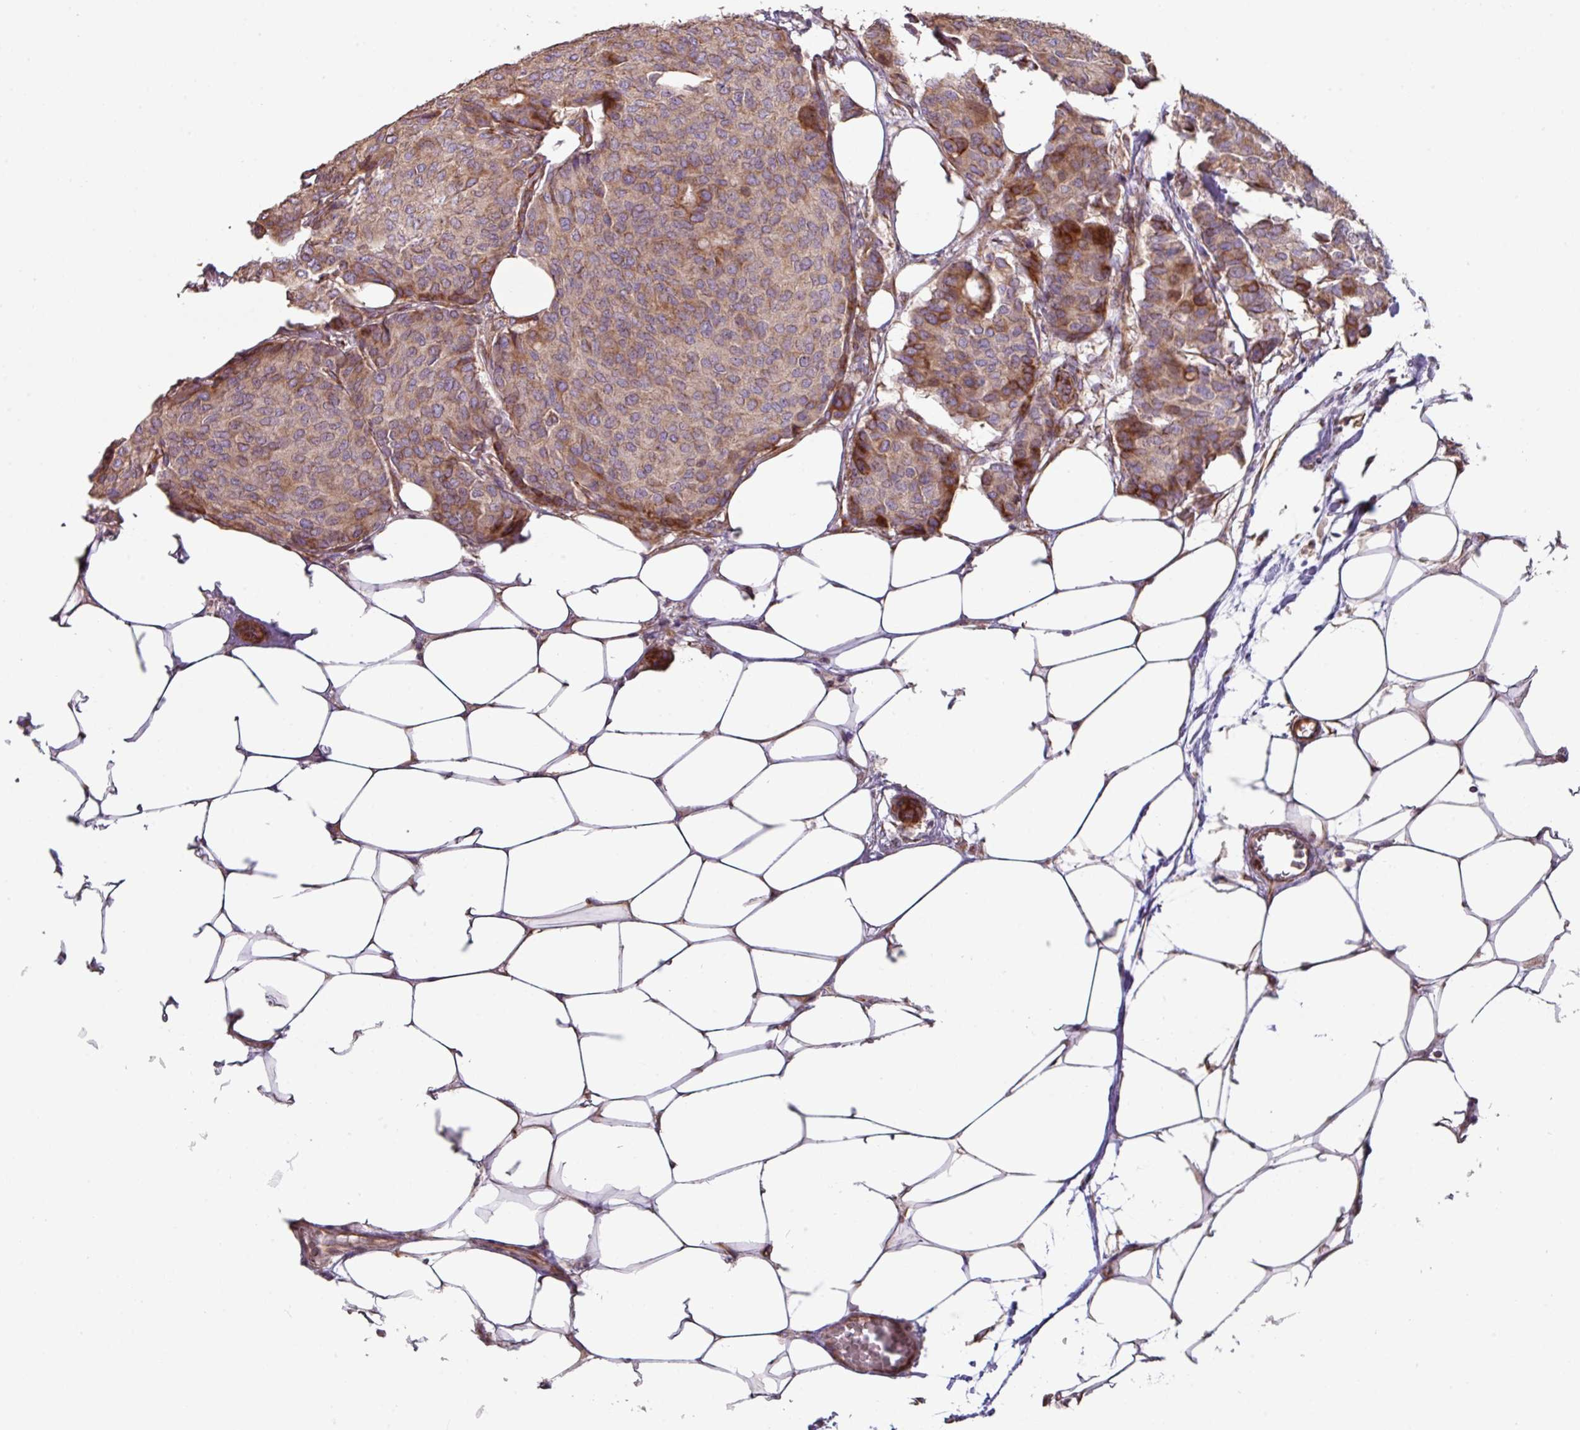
{"staining": {"intensity": "moderate", "quantity": ">75%", "location": "cytoplasmic/membranous"}, "tissue": "breast cancer", "cell_type": "Tumor cells", "image_type": "cancer", "snomed": [{"axis": "morphology", "description": "Duct carcinoma"}, {"axis": "topography", "description": "Breast"}], "caption": "Breast invasive ductal carcinoma stained with IHC shows moderate cytoplasmic/membranous expression in about >75% of tumor cells.", "gene": "MRRF", "patient": {"sex": "female", "age": 75}}